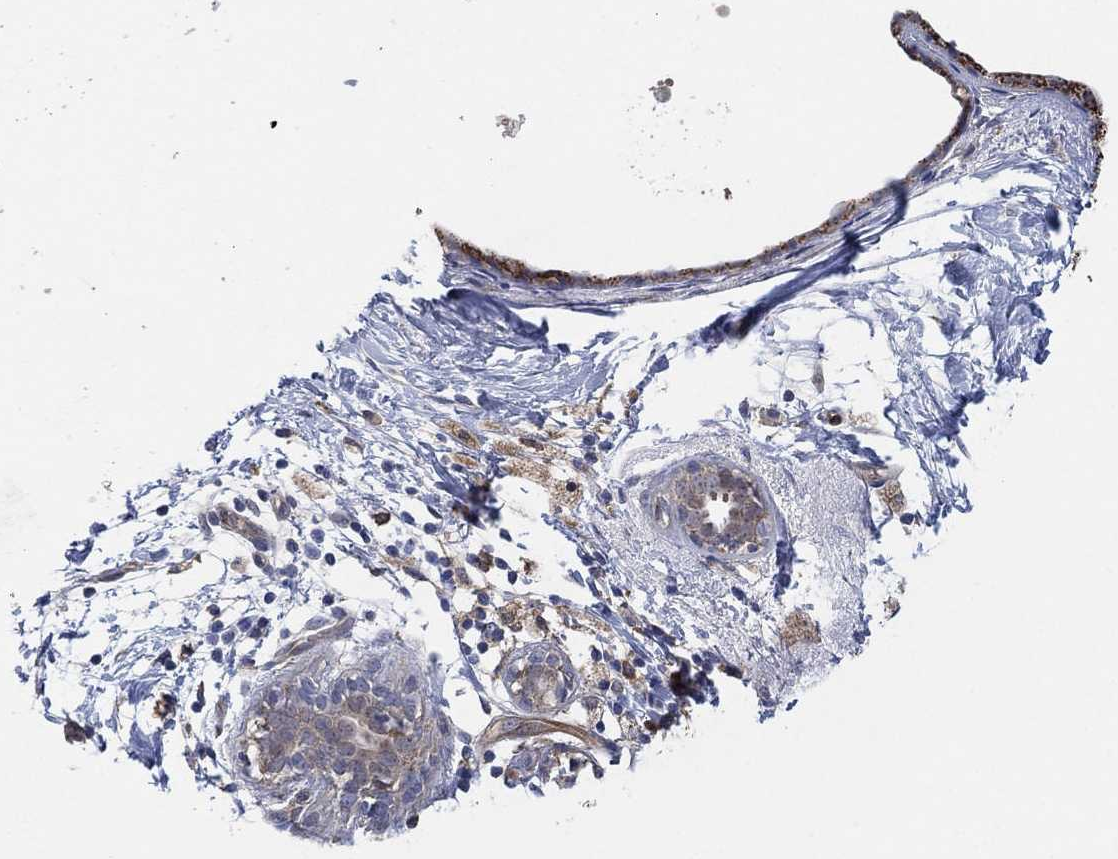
{"staining": {"intensity": "negative", "quantity": "none", "location": "none"}, "tissue": "breast", "cell_type": "Adipocytes", "image_type": "normal", "snomed": [{"axis": "morphology", "description": "Normal tissue, NOS"}, {"axis": "topography", "description": "Breast"}], "caption": "DAB immunohistochemical staining of normal breast reveals no significant staining in adipocytes. Brightfield microscopy of immunohistochemistry (IHC) stained with DAB (3,3'-diaminobenzidine) (brown) and hematoxylin (blue), captured at high magnification.", "gene": "FES", "patient": {"sex": "female", "age": 37}}